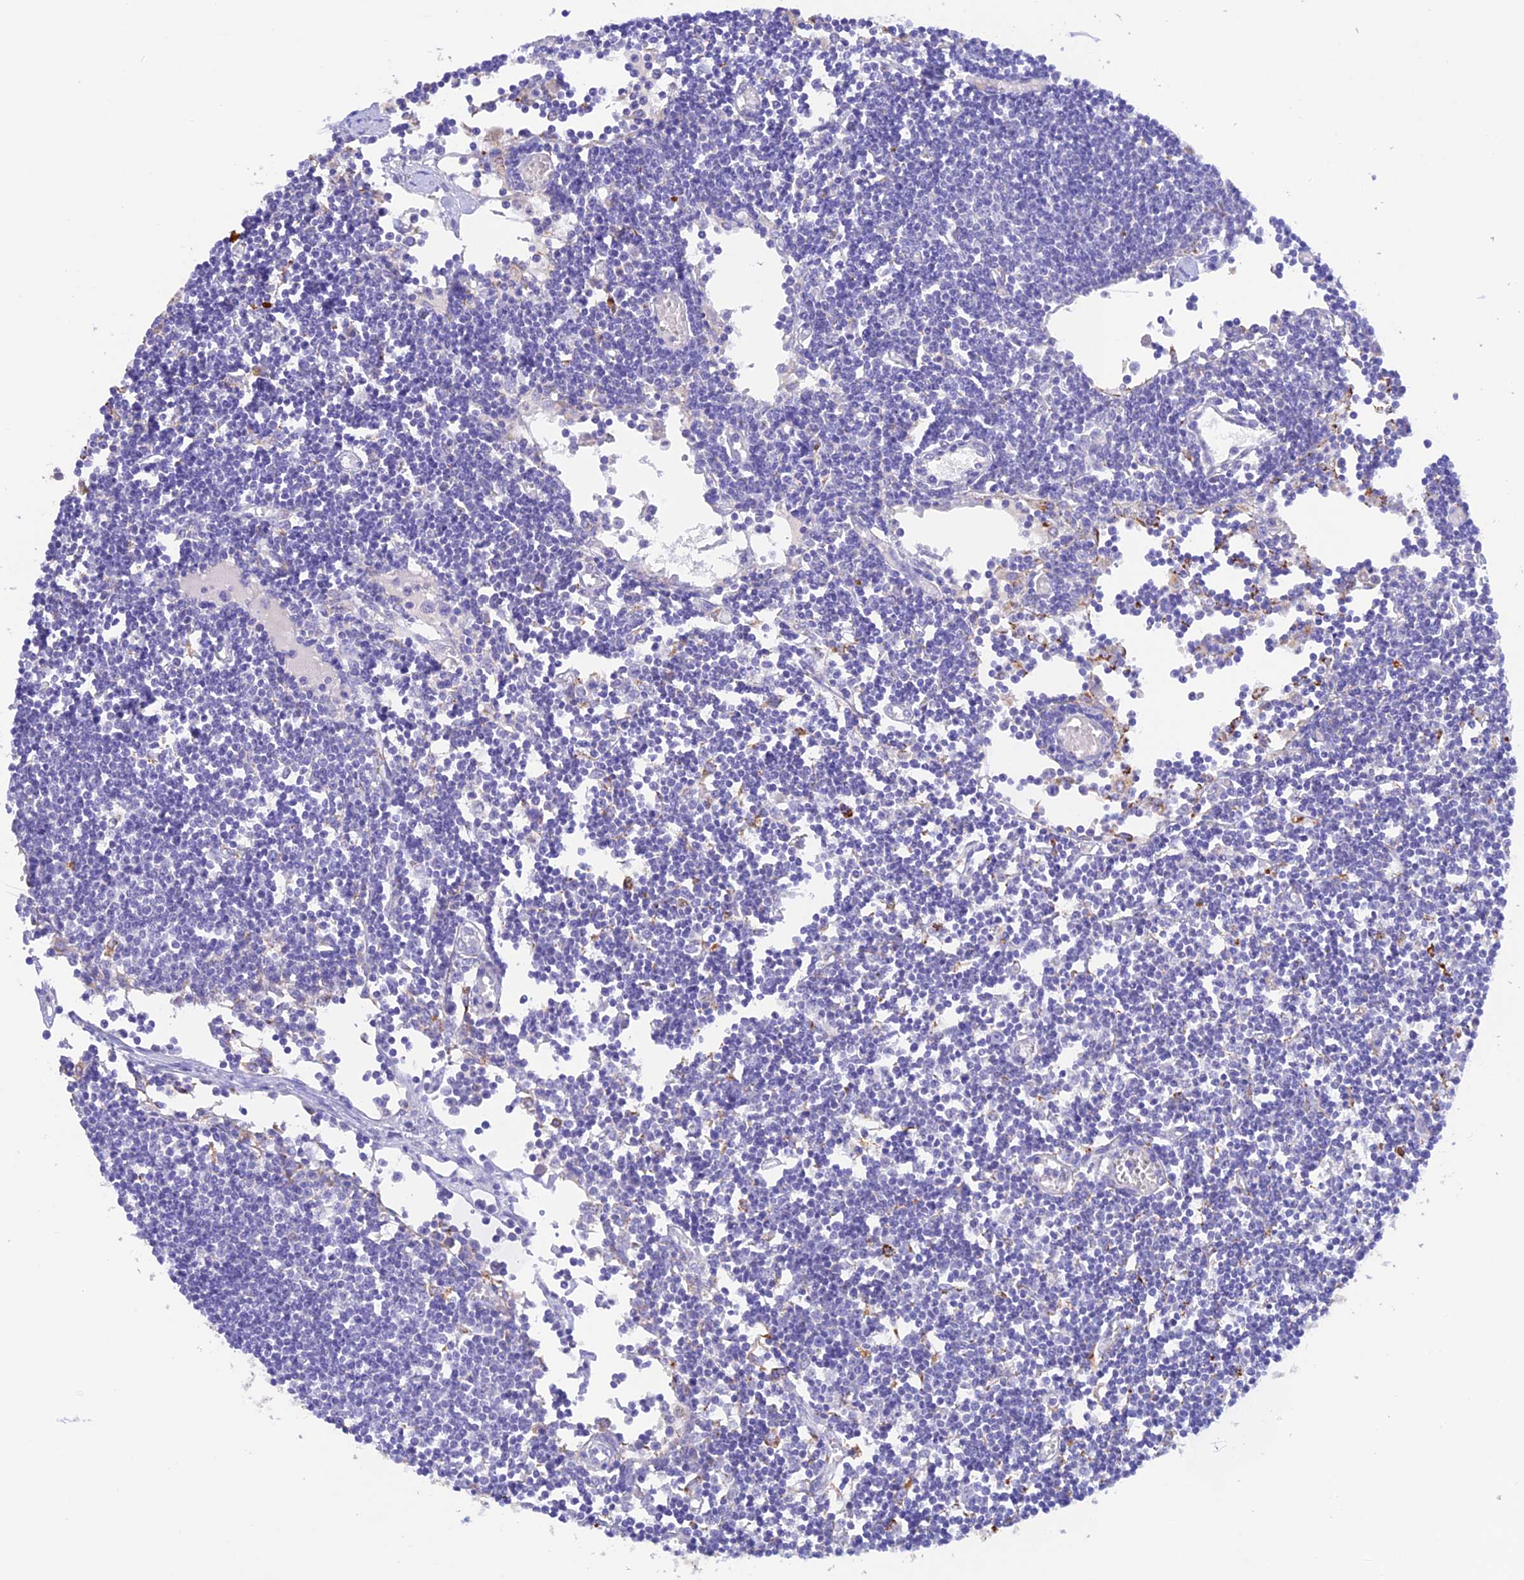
{"staining": {"intensity": "moderate", "quantity": "<25%", "location": "cytoplasmic/membranous"}, "tissue": "lymph node", "cell_type": "Non-germinal center cells", "image_type": "normal", "snomed": [{"axis": "morphology", "description": "Normal tissue, NOS"}, {"axis": "topography", "description": "Lymph node"}], "caption": "A low amount of moderate cytoplasmic/membranous staining is identified in about <25% of non-germinal center cells in unremarkable lymph node. (Stains: DAB in brown, nuclei in blue, Microscopy: brightfield microscopy at high magnification).", "gene": "ENSG00000255439", "patient": {"sex": "female", "age": 11}}